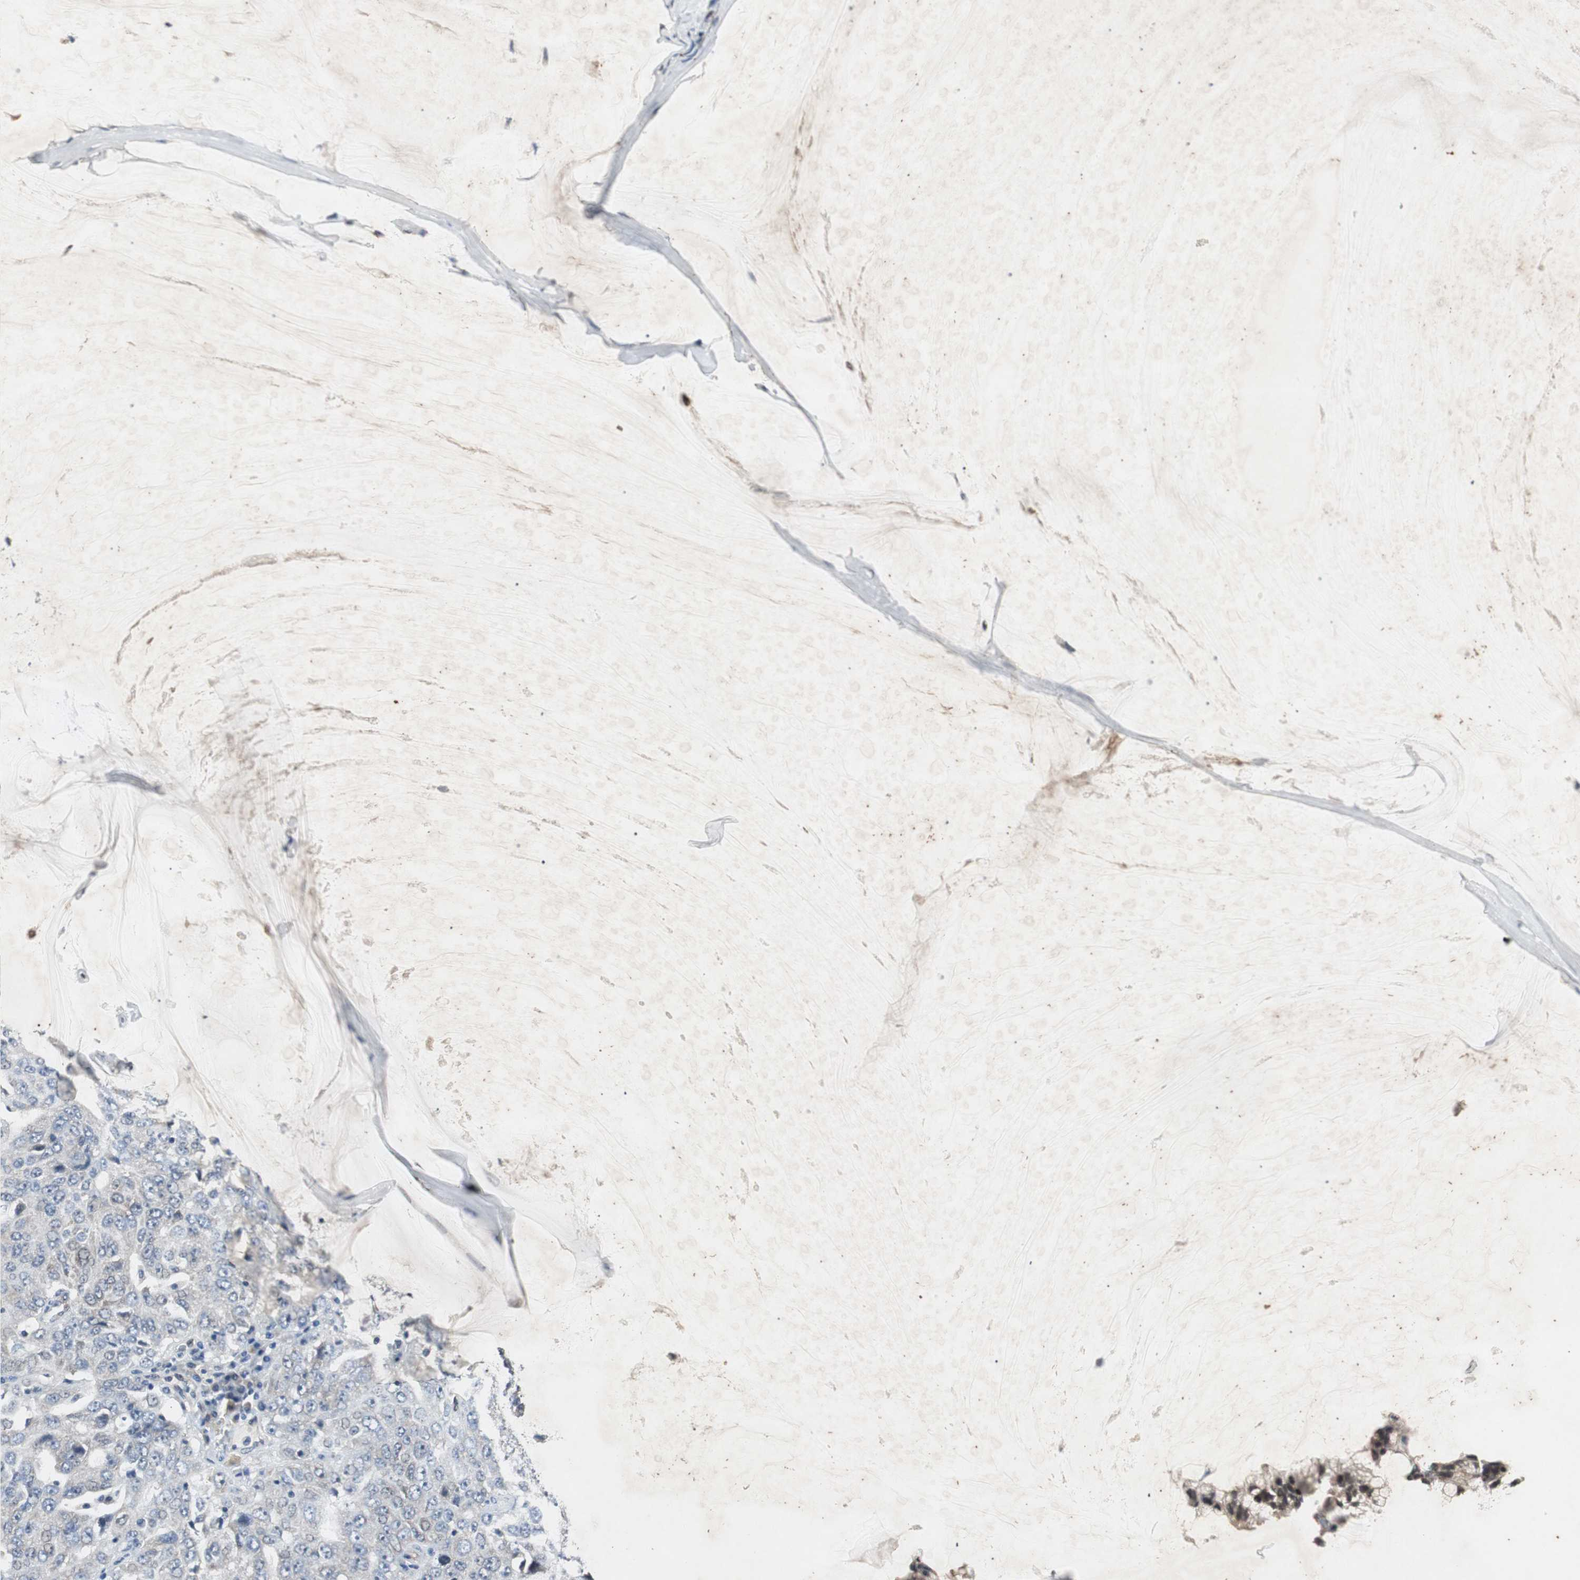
{"staining": {"intensity": "negative", "quantity": "none", "location": "none"}, "tissue": "ovarian cancer", "cell_type": "Tumor cells", "image_type": "cancer", "snomed": [{"axis": "morphology", "description": "Carcinoma, NOS"}, {"axis": "morphology", "description": "Carcinoma, endometroid"}, {"axis": "topography", "description": "Ovary"}], "caption": "IHC histopathology image of human ovarian endometroid carcinoma stained for a protein (brown), which reveals no positivity in tumor cells. (Brightfield microscopy of DAB IHC at high magnification).", "gene": "SMAD1", "patient": {"sex": "female", "age": 50}}